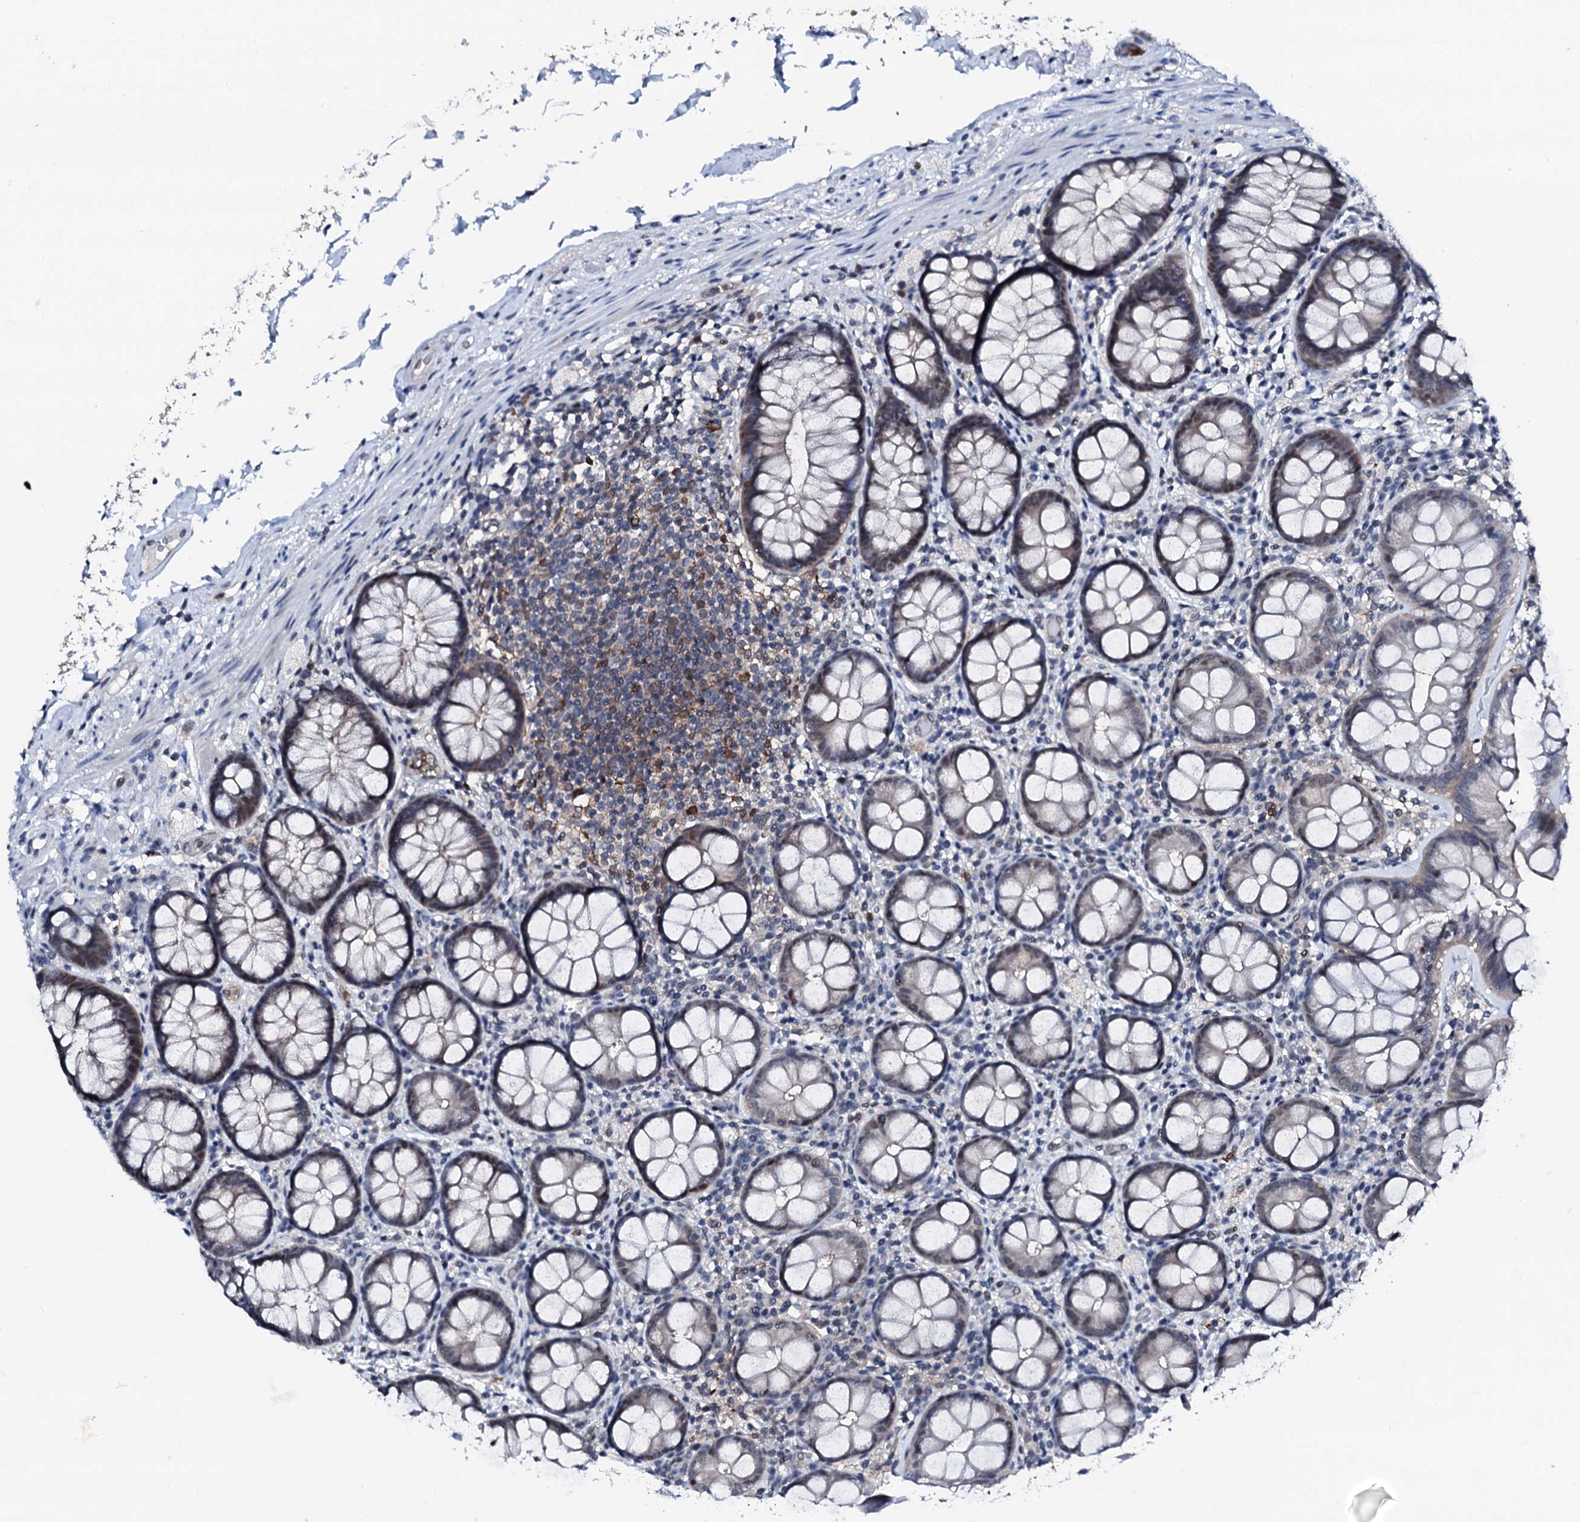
{"staining": {"intensity": "negative", "quantity": "none", "location": "none"}, "tissue": "rectum", "cell_type": "Glandular cells", "image_type": "normal", "snomed": [{"axis": "morphology", "description": "Normal tissue, NOS"}, {"axis": "topography", "description": "Rectum"}], "caption": "This is a photomicrograph of IHC staining of normal rectum, which shows no expression in glandular cells. (Stains: DAB (3,3'-diaminobenzidine) immunohistochemistry with hematoxylin counter stain, Microscopy: brightfield microscopy at high magnification).", "gene": "TRAFD1", "patient": {"sex": "male", "age": 83}}